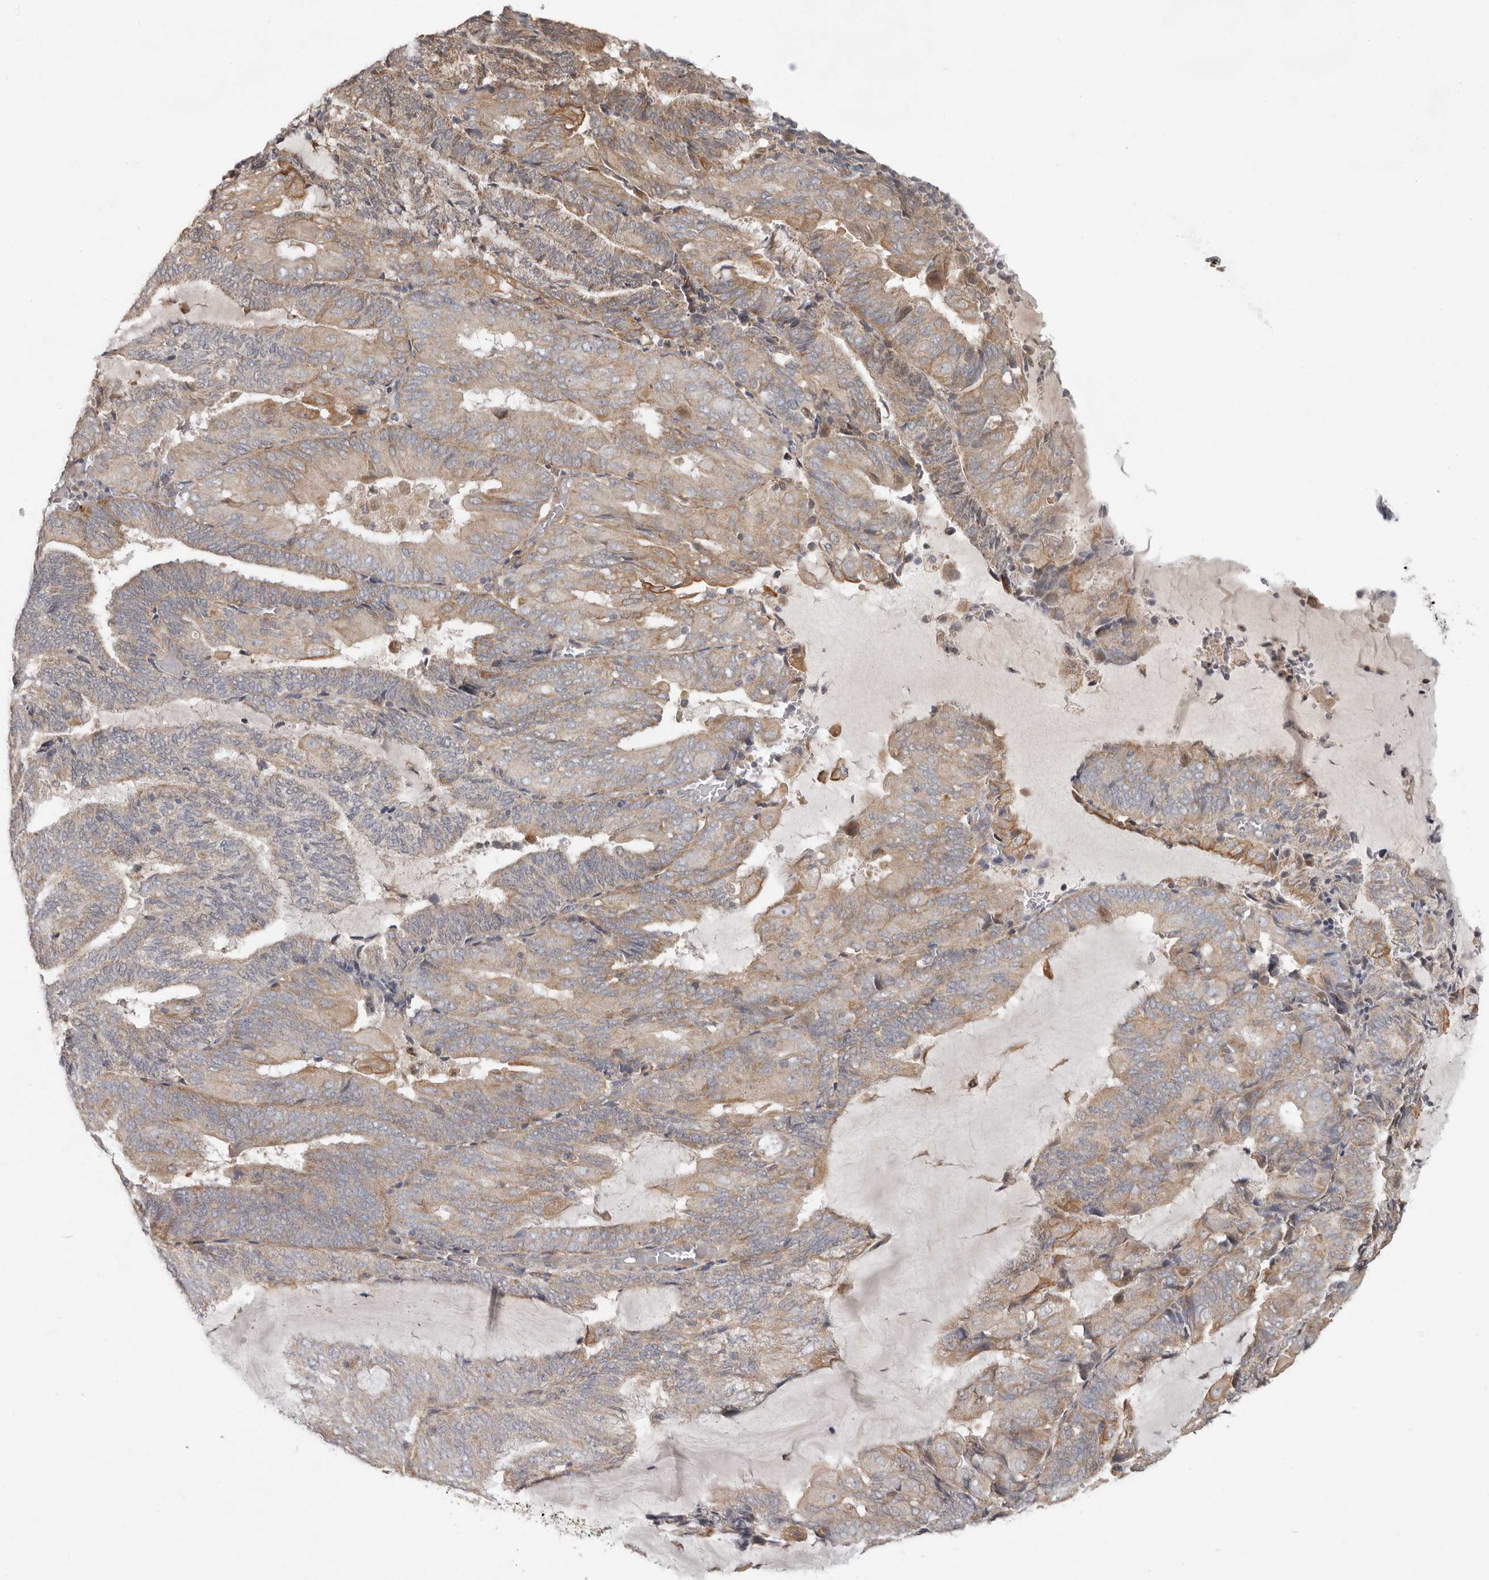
{"staining": {"intensity": "moderate", "quantity": "25%-75%", "location": "cytoplasmic/membranous"}, "tissue": "endometrial cancer", "cell_type": "Tumor cells", "image_type": "cancer", "snomed": [{"axis": "morphology", "description": "Adenocarcinoma, NOS"}, {"axis": "topography", "description": "Endometrium"}], "caption": "The photomicrograph shows immunohistochemical staining of endometrial adenocarcinoma. There is moderate cytoplasmic/membranous expression is appreciated in approximately 25%-75% of tumor cells. Using DAB (brown) and hematoxylin (blue) stains, captured at high magnification using brightfield microscopy.", "gene": "UNK", "patient": {"sex": "female", "age": 81}}